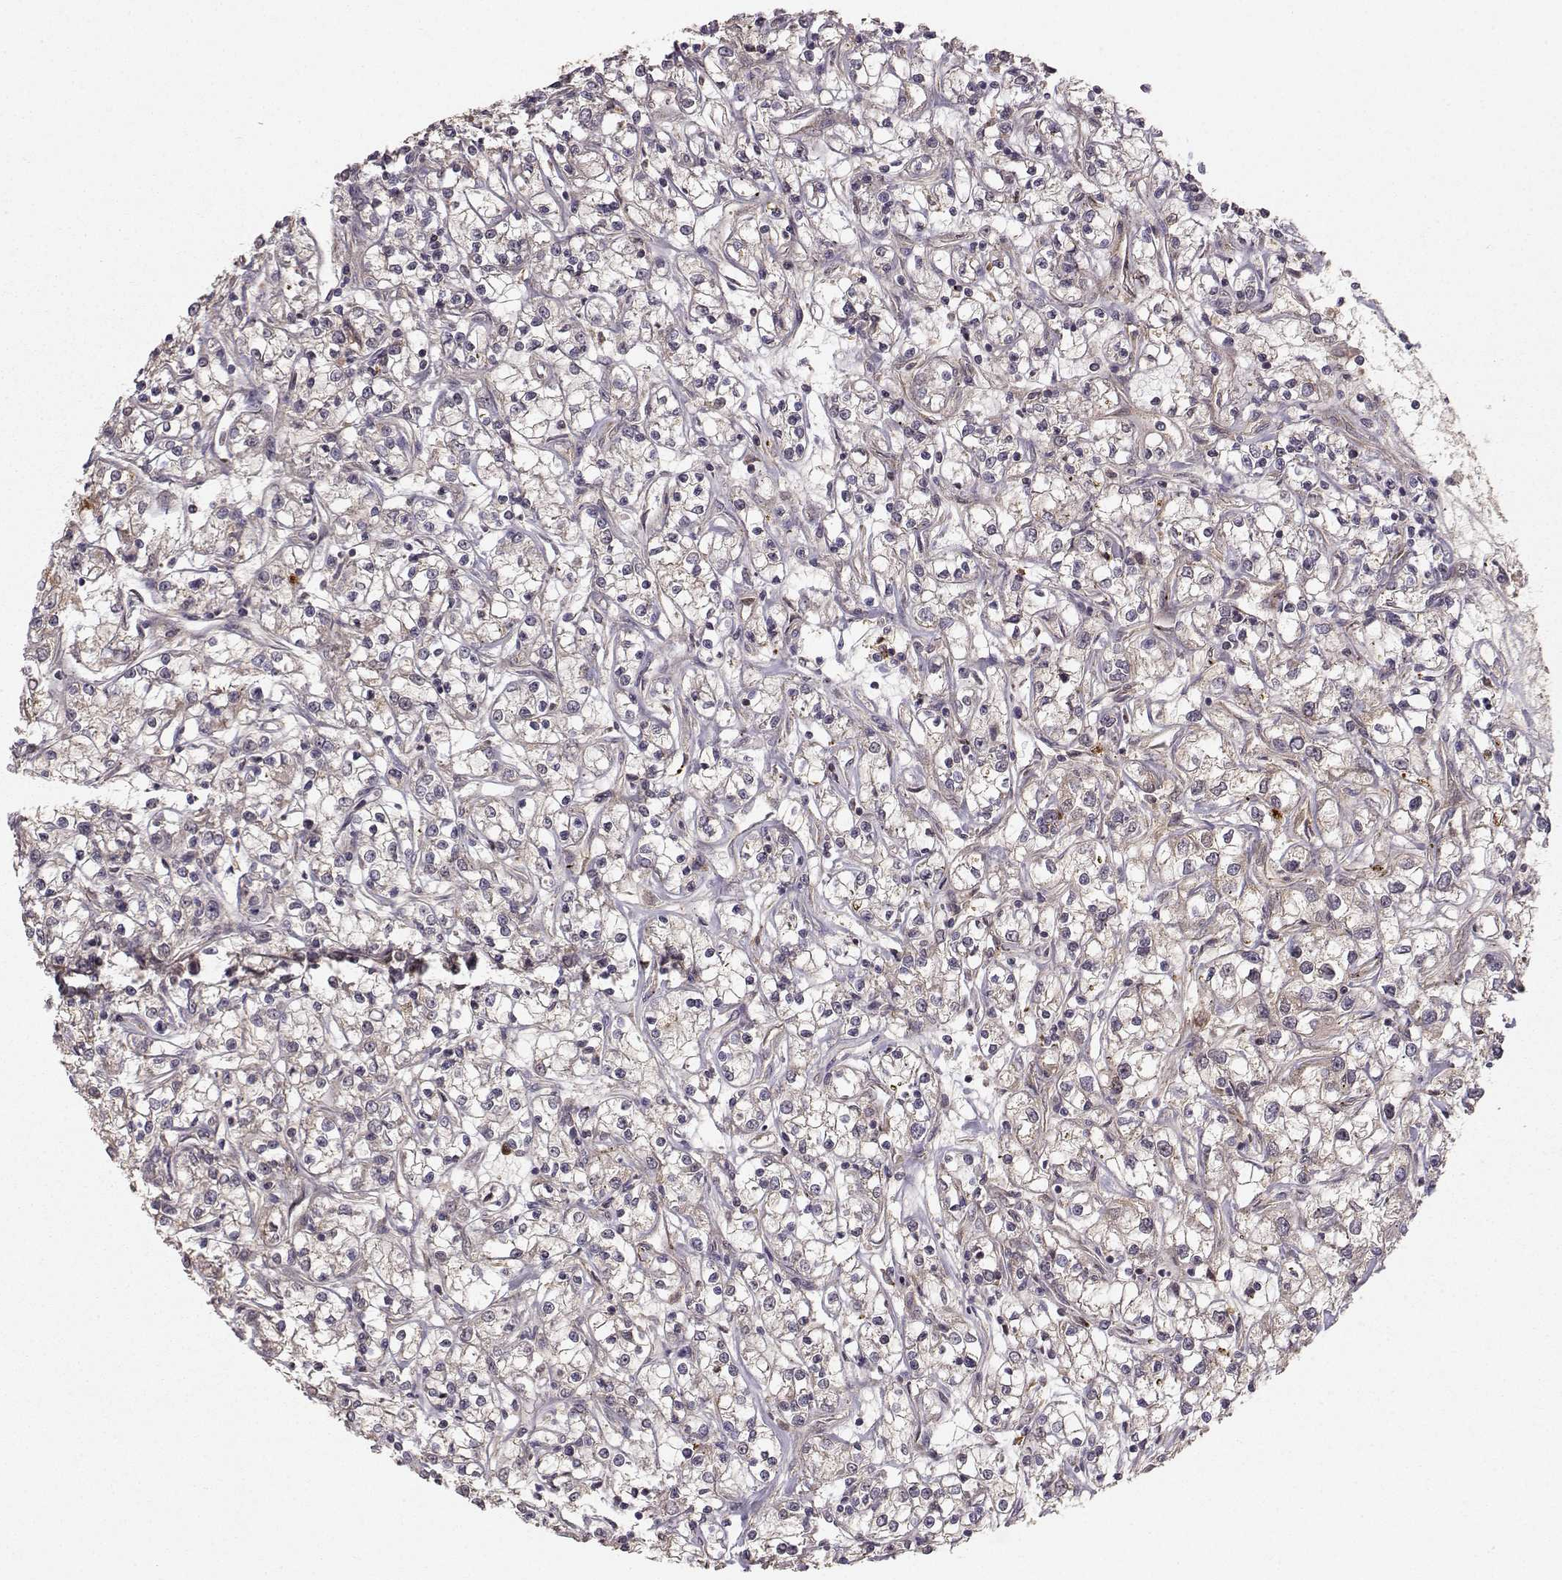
{"staining": {"intensity": "negative", "quantity": "none", "location": "none"}, "tissue": "renal cancer", "cell_type": "Tumor cells", "image_type": "cancer", "snomed": [{"axis": "morphology", "description": "Adenocarcinoma, NOS"}, {"axis": "topography", "description": "Kidney"}], "caption": "Human renal adenocarcinoma stained for a protein using immunohistochemistry displays no staining in tumor cells.", "gene": "WNT6", "patient": {"sex": "female", "age": 59}}